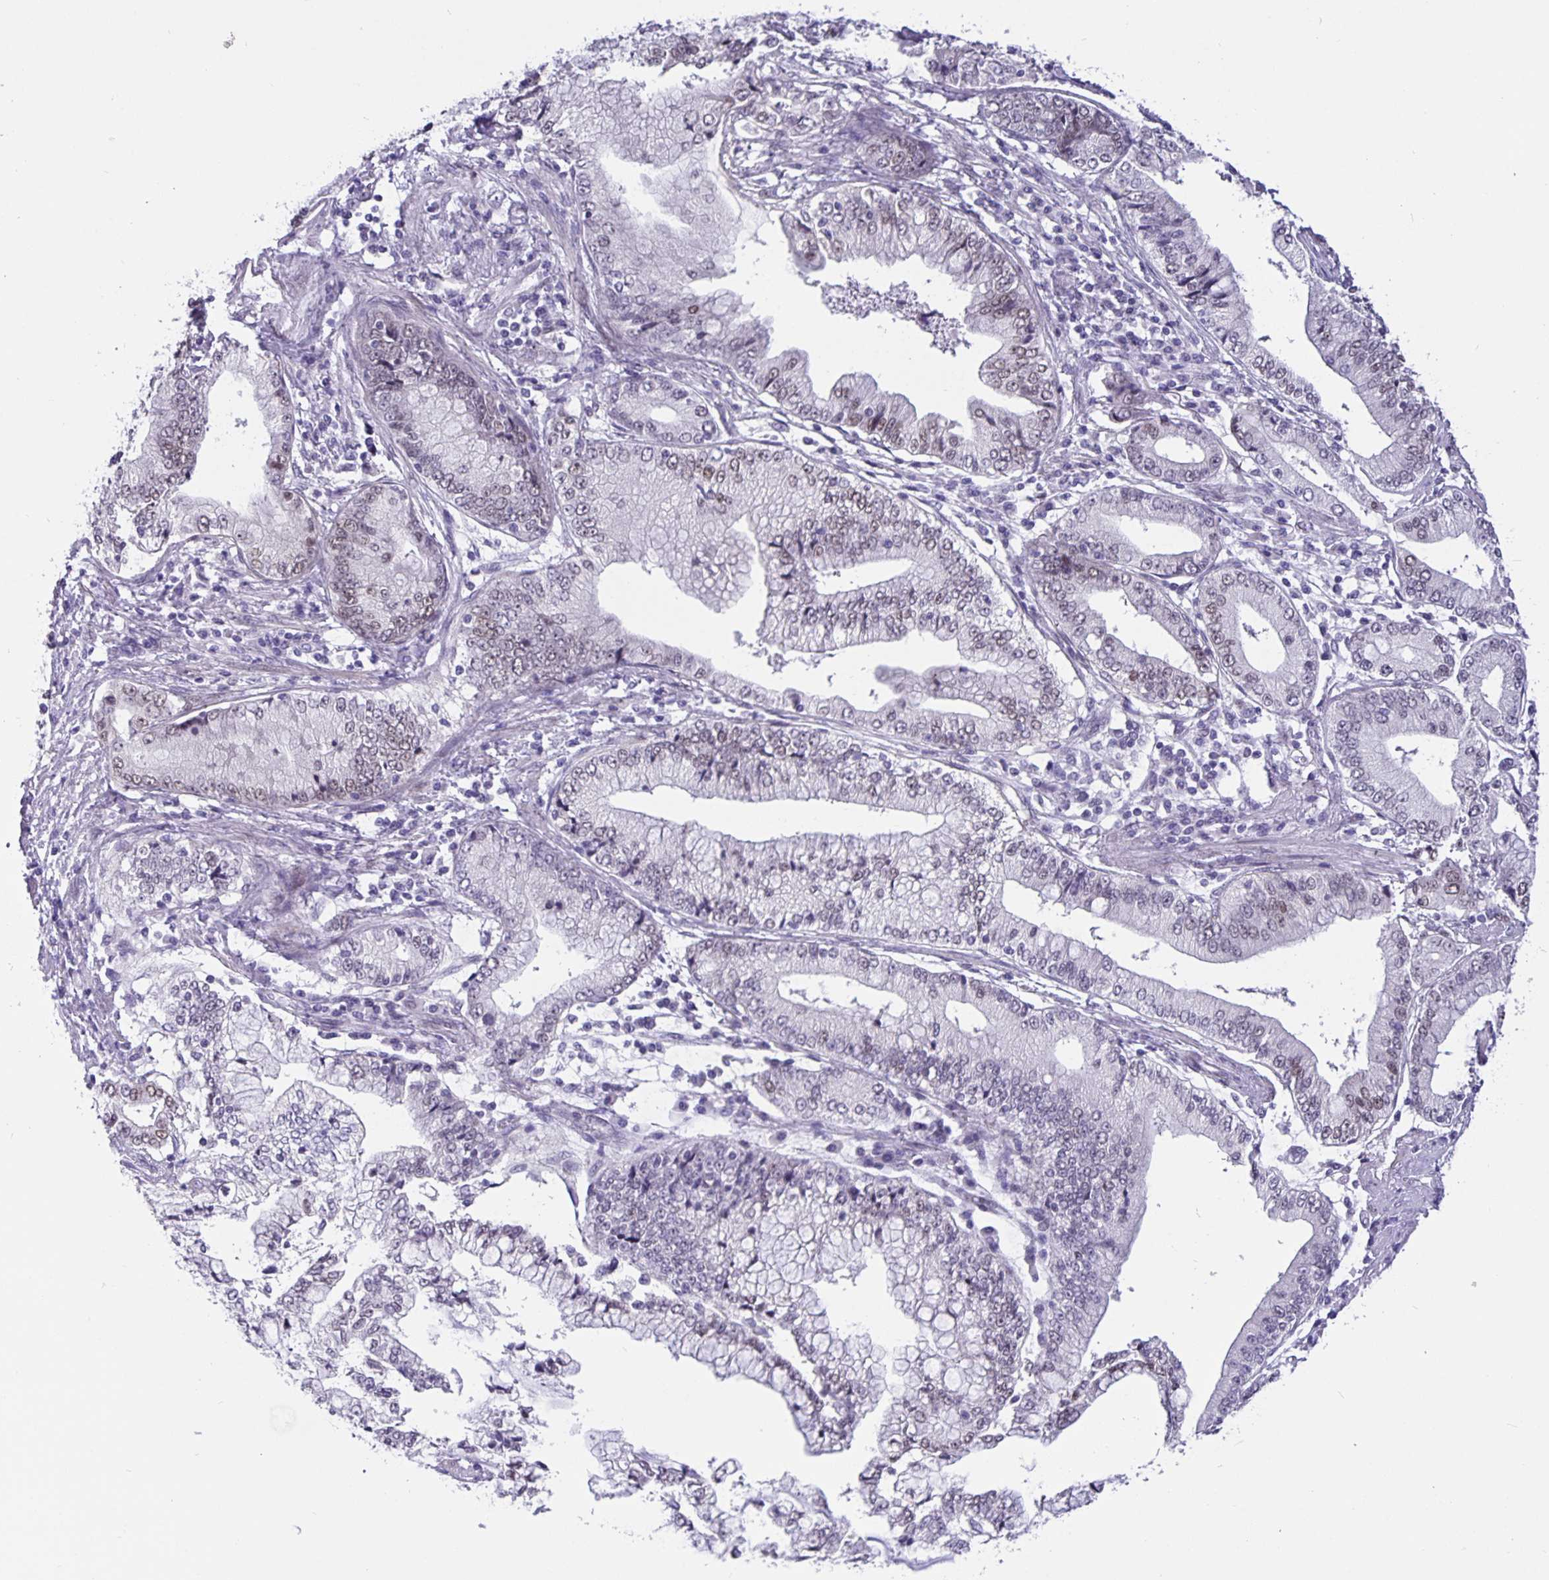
{"staining": {"intensity": "weak", "quantity": "<25%", "location": "nuclear"}, "tissue": "stomach cancer", "cell_type": "Tumor cells", "image_type": "cancer", "snomed": [{"axis": "morphology", "description": "Adenocarcinoma, NOS"}, {"axis": "topography", "description": "Stomach, upper"}], "caption": "The micrograph reveals no staining of tumor cells in adenocarcinoma (stomach).", "gene": "FOSL2", "patient": {"sex": "female", "age": 74}}